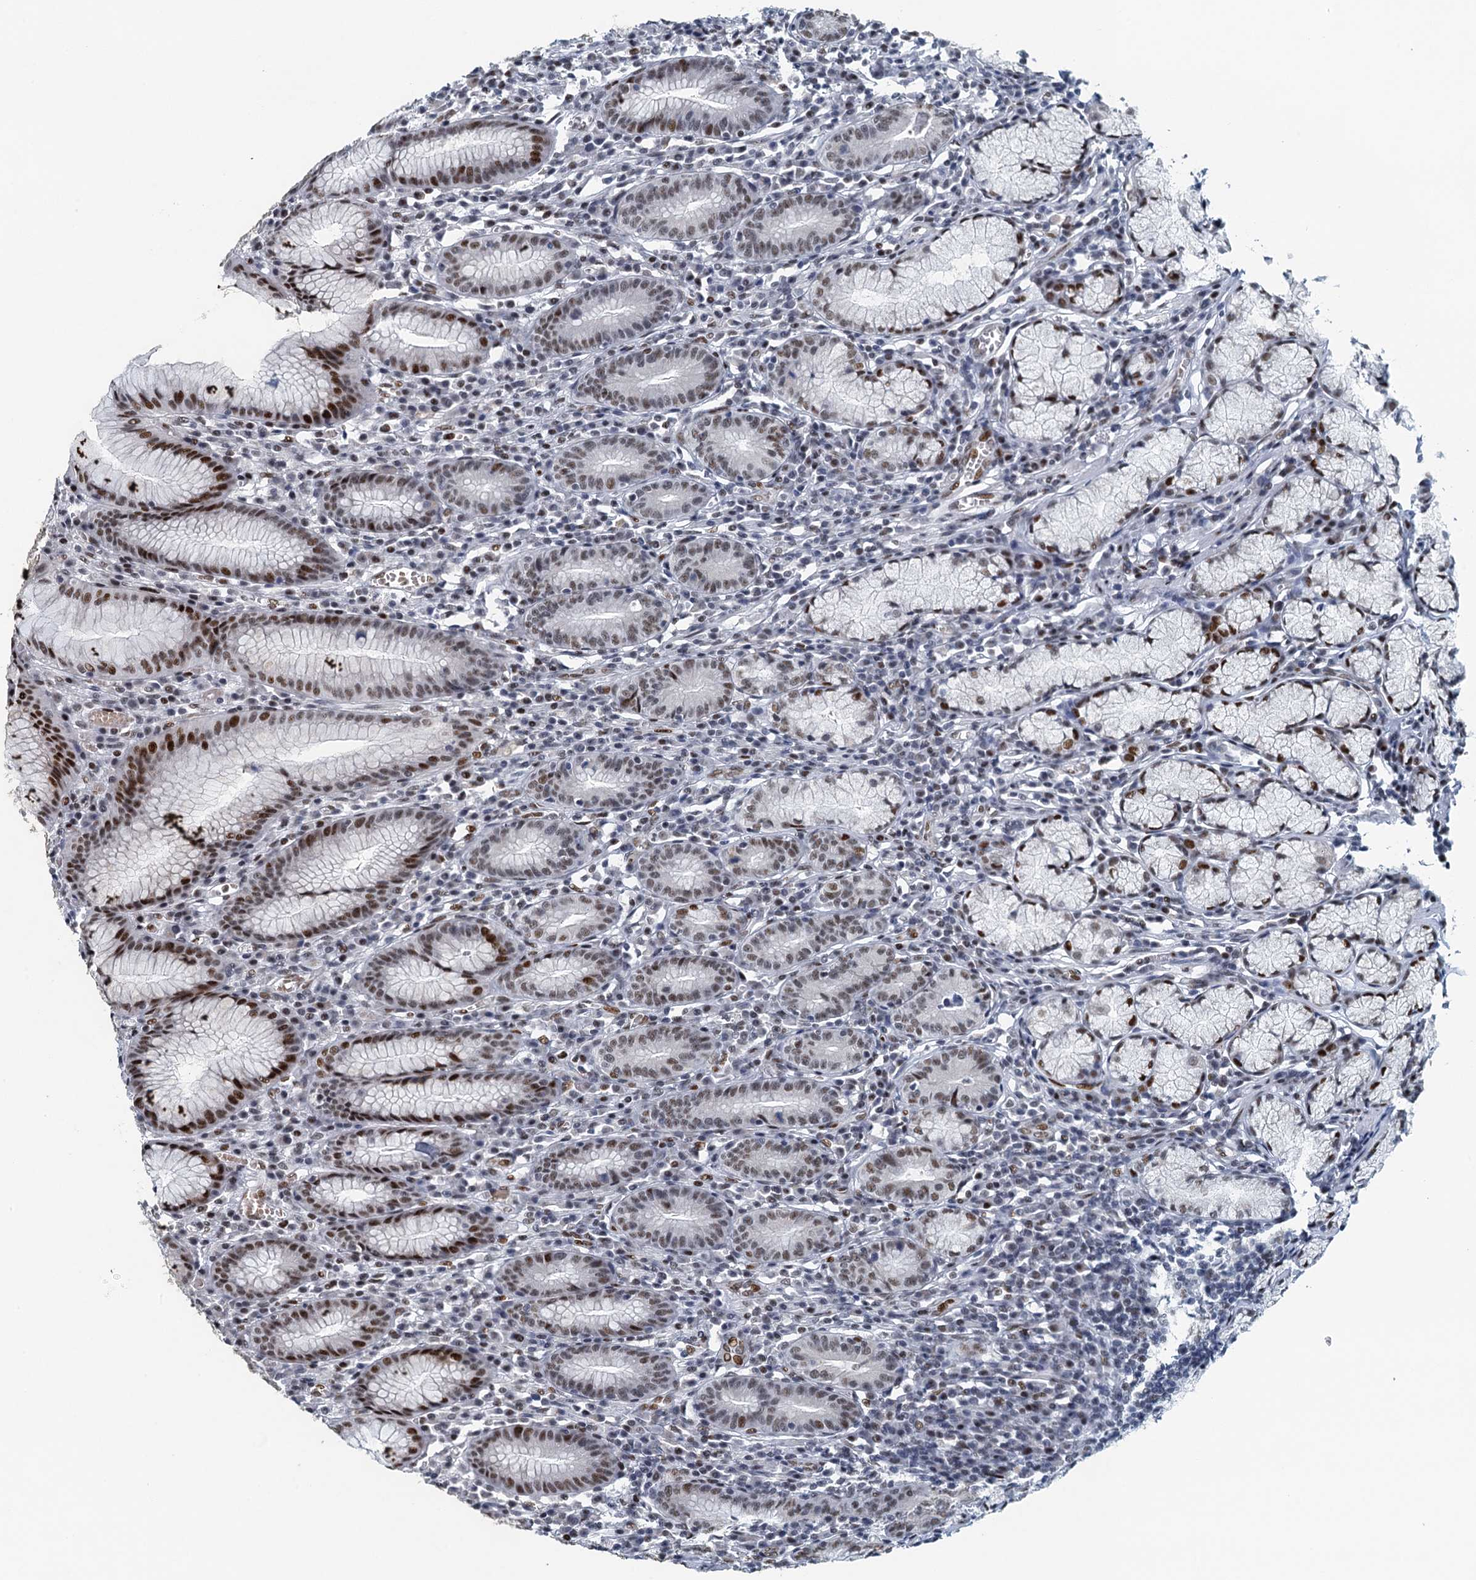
{"staining": {"intensity": "moderate", "quantity": ">75%", "location": "nuclear"}, "tissue": "stomach", "cell_type": "Glandular cells", "image_type": "normal", "snomed": [{"axis": "morphology", "description": "Normal tissue, NOS"}, {"axis": "topography", "description": "Stomach"}], "caption": "Benign stomach shows moderate nuclear expression in about >75% of glandular cells, visualized by immunohistochemistry.", "gene": "TTLL9", "patient": {"sex": "male", "age": 55}}